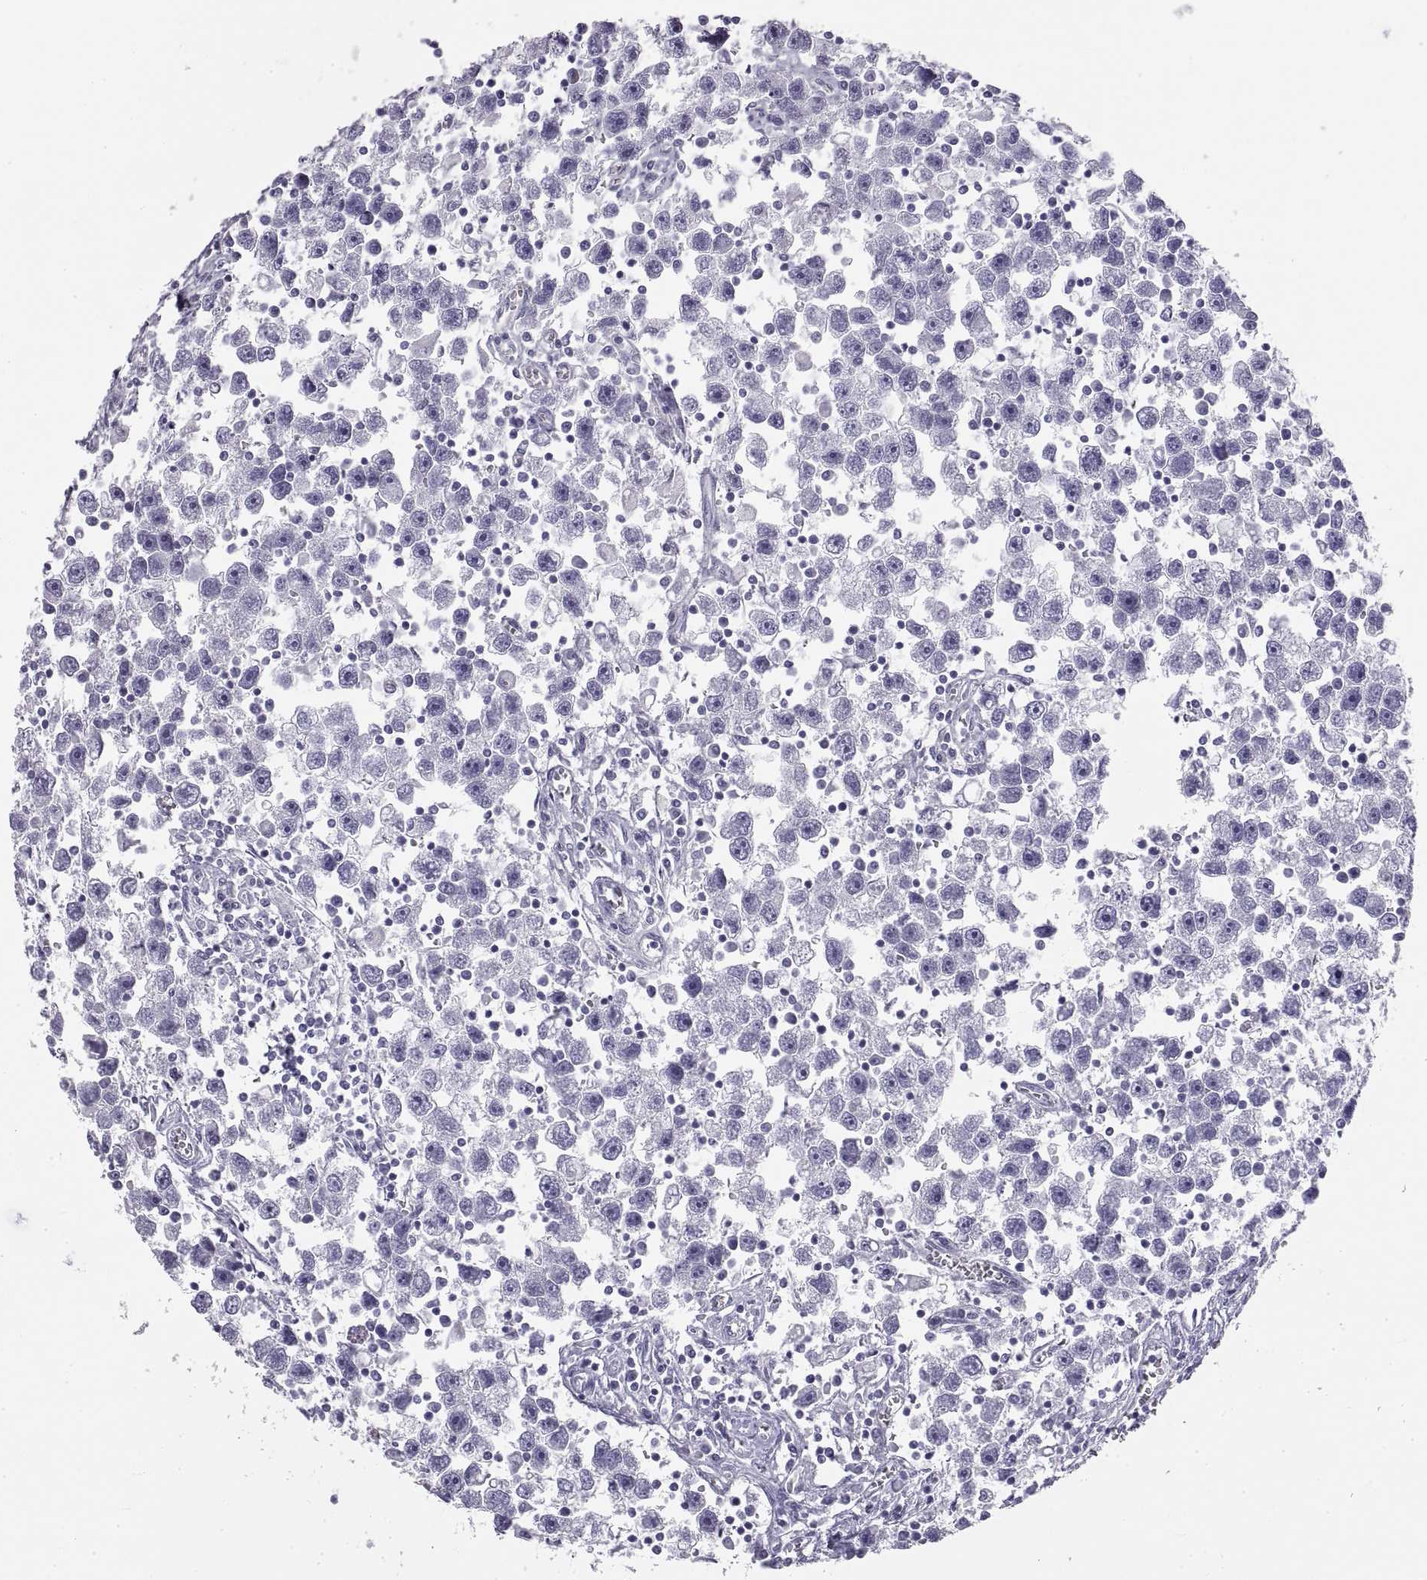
{"staining": {"intensity": "negative", "quantity": "none", "location": "none"}, "tissue": "testis cancer", "cell_type": "Tumor cells", "image_type": "cancer", "snomed": [{"axis": "morphology", "description": "Seminoma, NOS"}, {"axis": "topography", "description": "Testis"}], "caption": "Testis cancer stained for a protein using immunohistochemistry displays no expression tumor cells.", "gene": "RLBP1", "patient": {"sex": "male", "age": 30}}